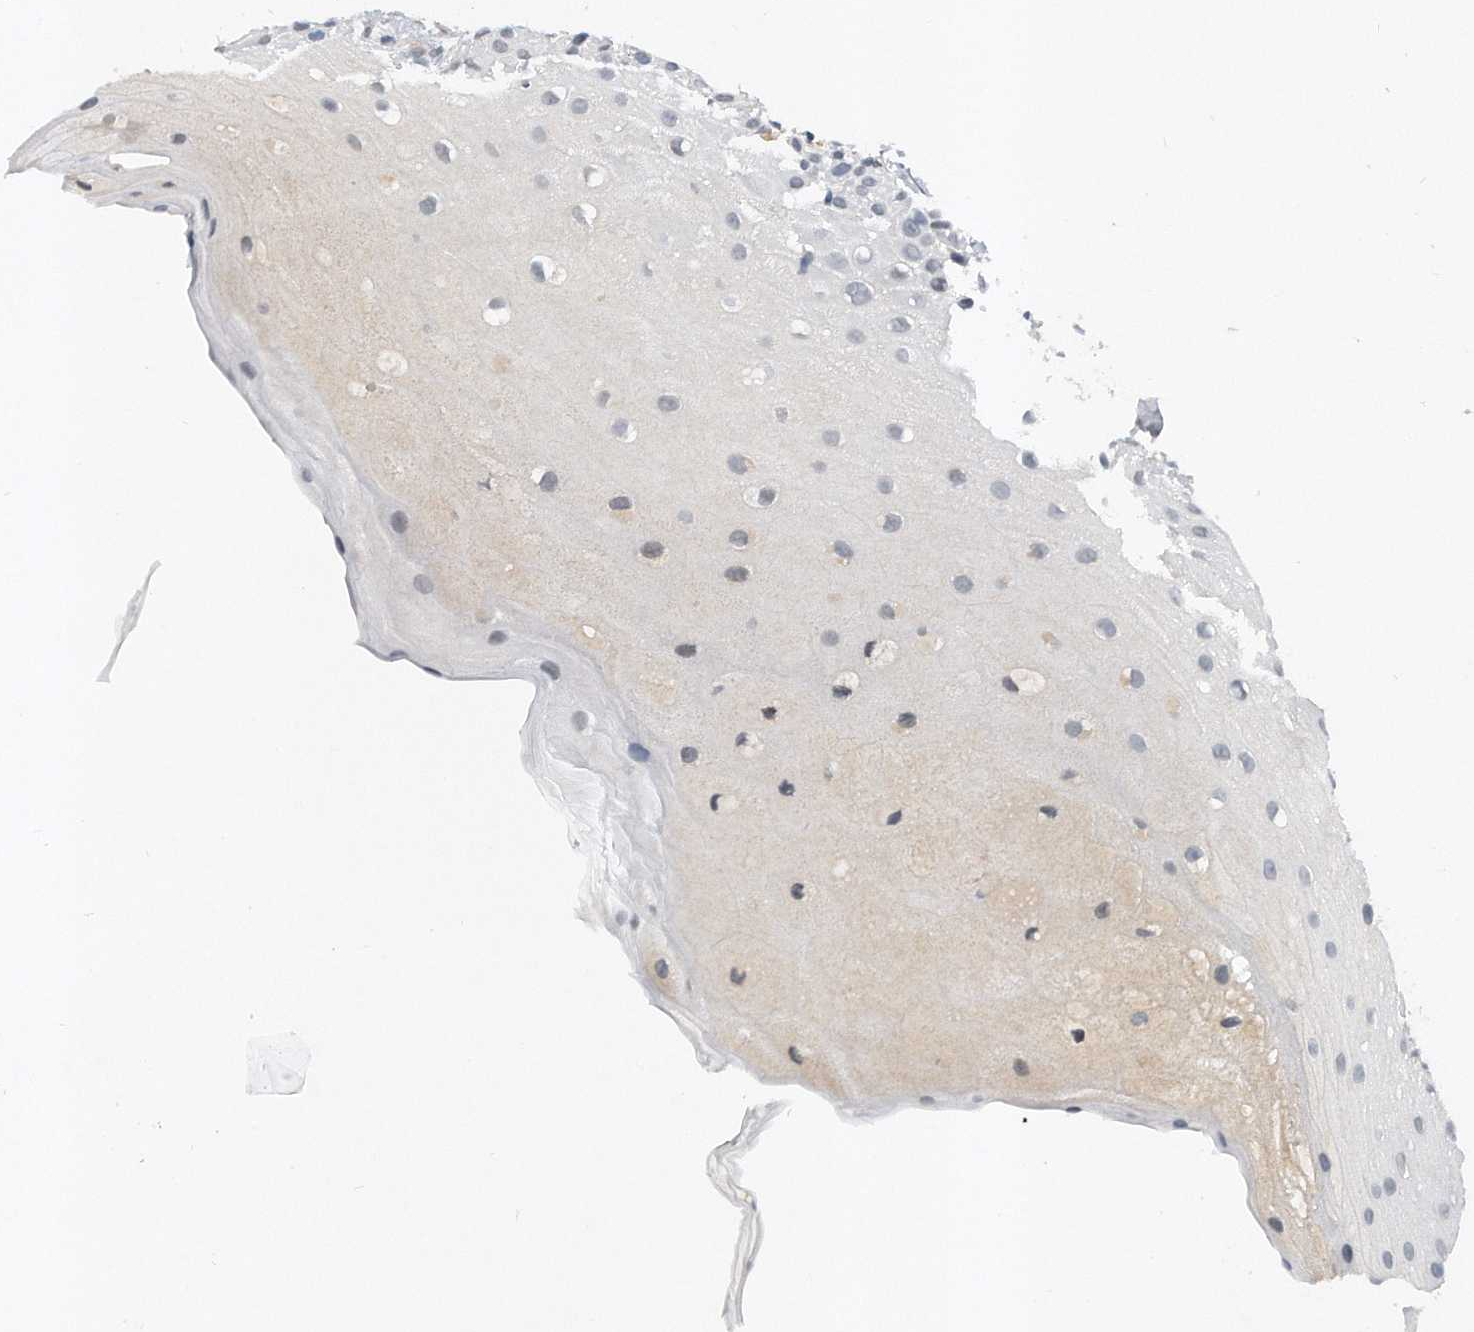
{"staining": {"intensity": "weak", "quantity": "<25%", "location": "cytoplasmic/membranous"}, "tissue": "oral mucosa", "cell_type": "Squamous epithelial cells", "image_type": "normal", "snomed": [{"axis": "morphology", "description": "Normal tissue, NOS"}, {"axis": "topography", "description": "Oral tissue"}], "caption": "Squamous epithelial cells are negative for brown protein staining in unremarkable oral mucosa. (DAB (3,3'-diaminobenzidine) immunohistochemistry (IHC), high magnification).", "gene": "TP53INP1", "patient": {"sex": "female", "age": 63}}